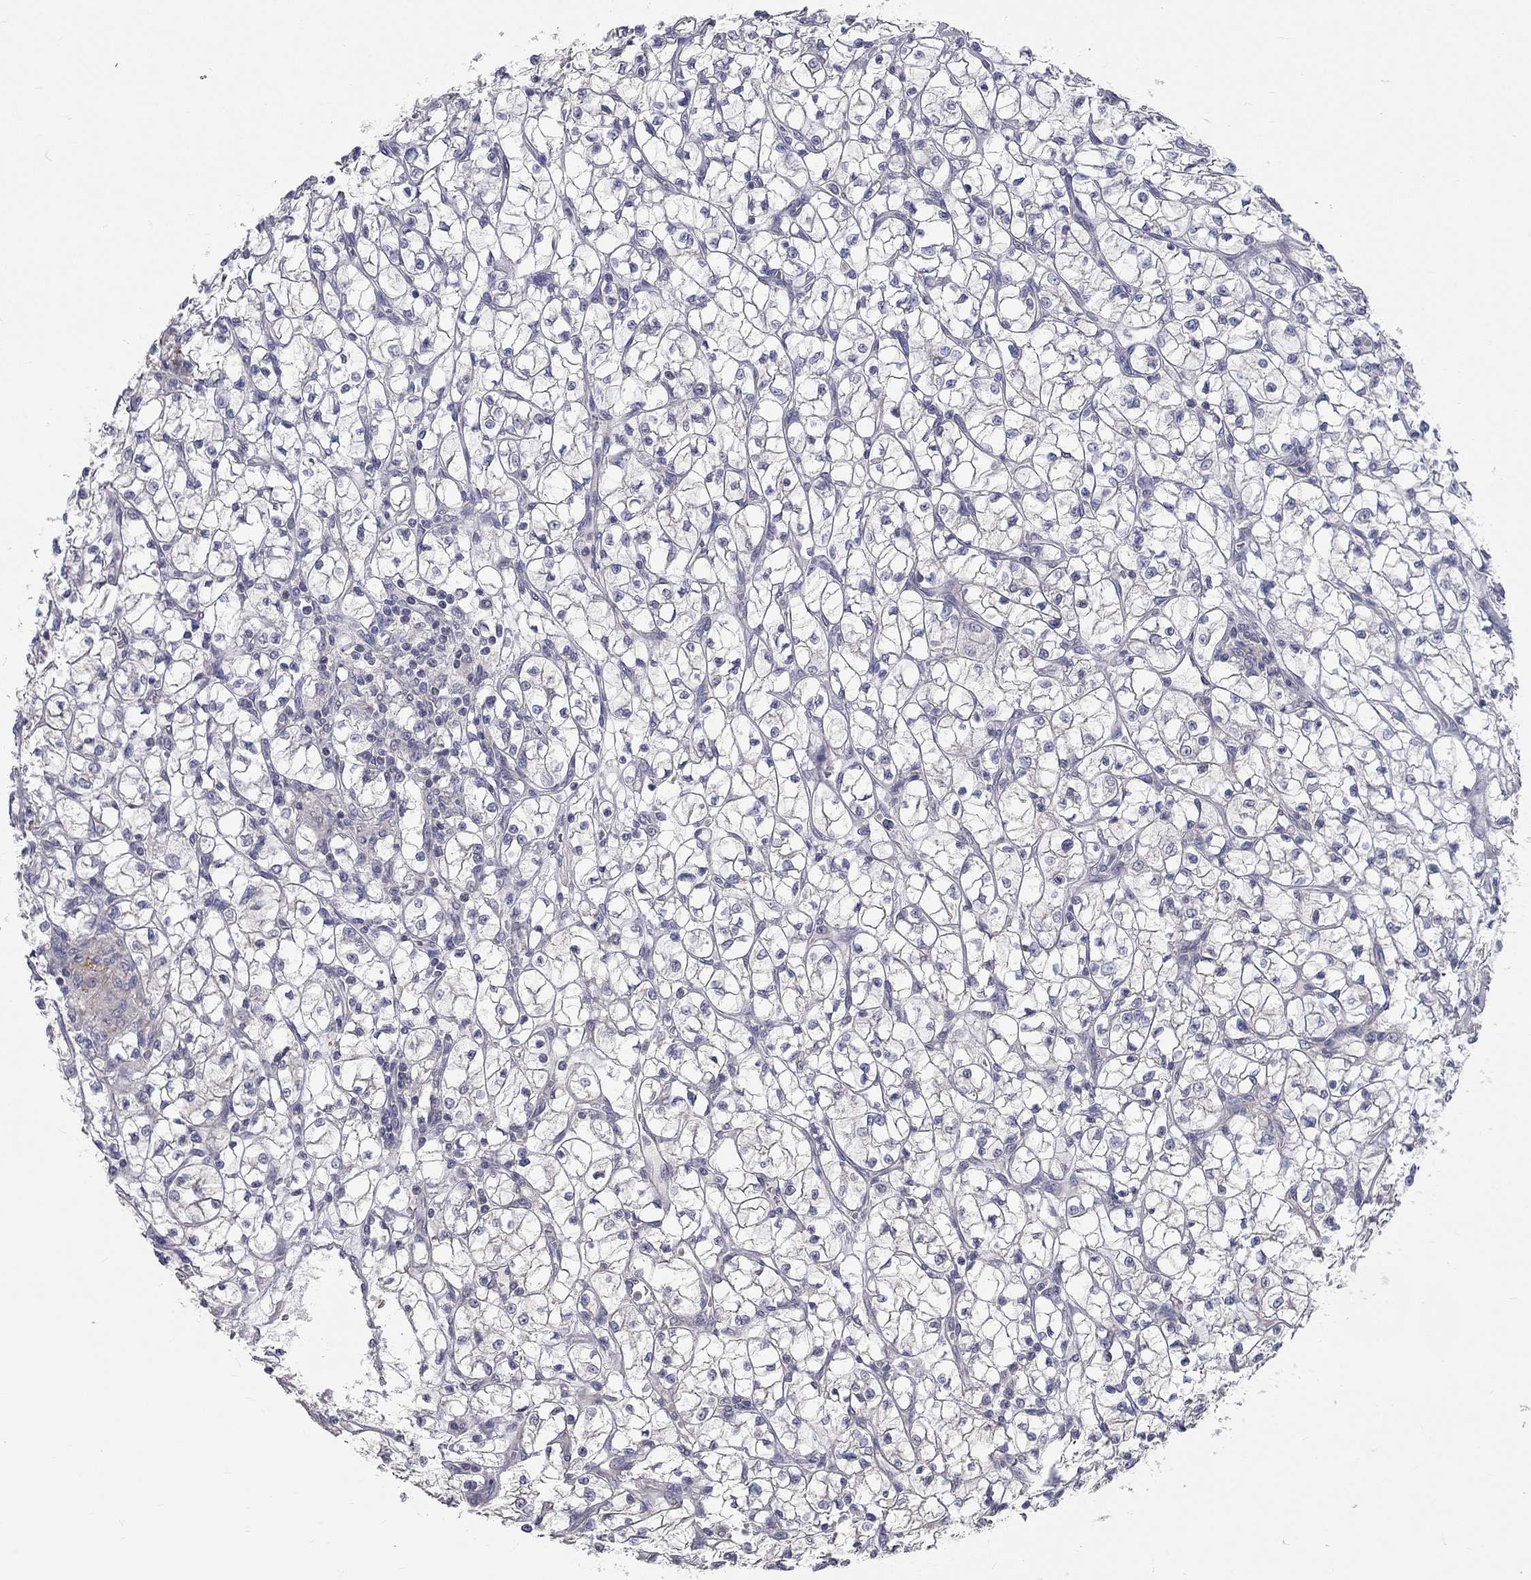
{"staining": {"intensity": "negative", "quantity": "none", "location": "none"}, "tissue": "renal cancer", "cell_type": "Tumor cells", "image_type": "cancer", "snomed": [{"axis": "morphology", "description": "Adenocarcinoma, NOS"}, {"axis": "topography", "description": "Kidney"}], "caption": "Immunohistochemical staining of human renal cancer (adenocarcinoma) exhibits no significant staining in tumor cells.", "gene": "CFAP161", "patient": {"sex": "female", "age": 64}}